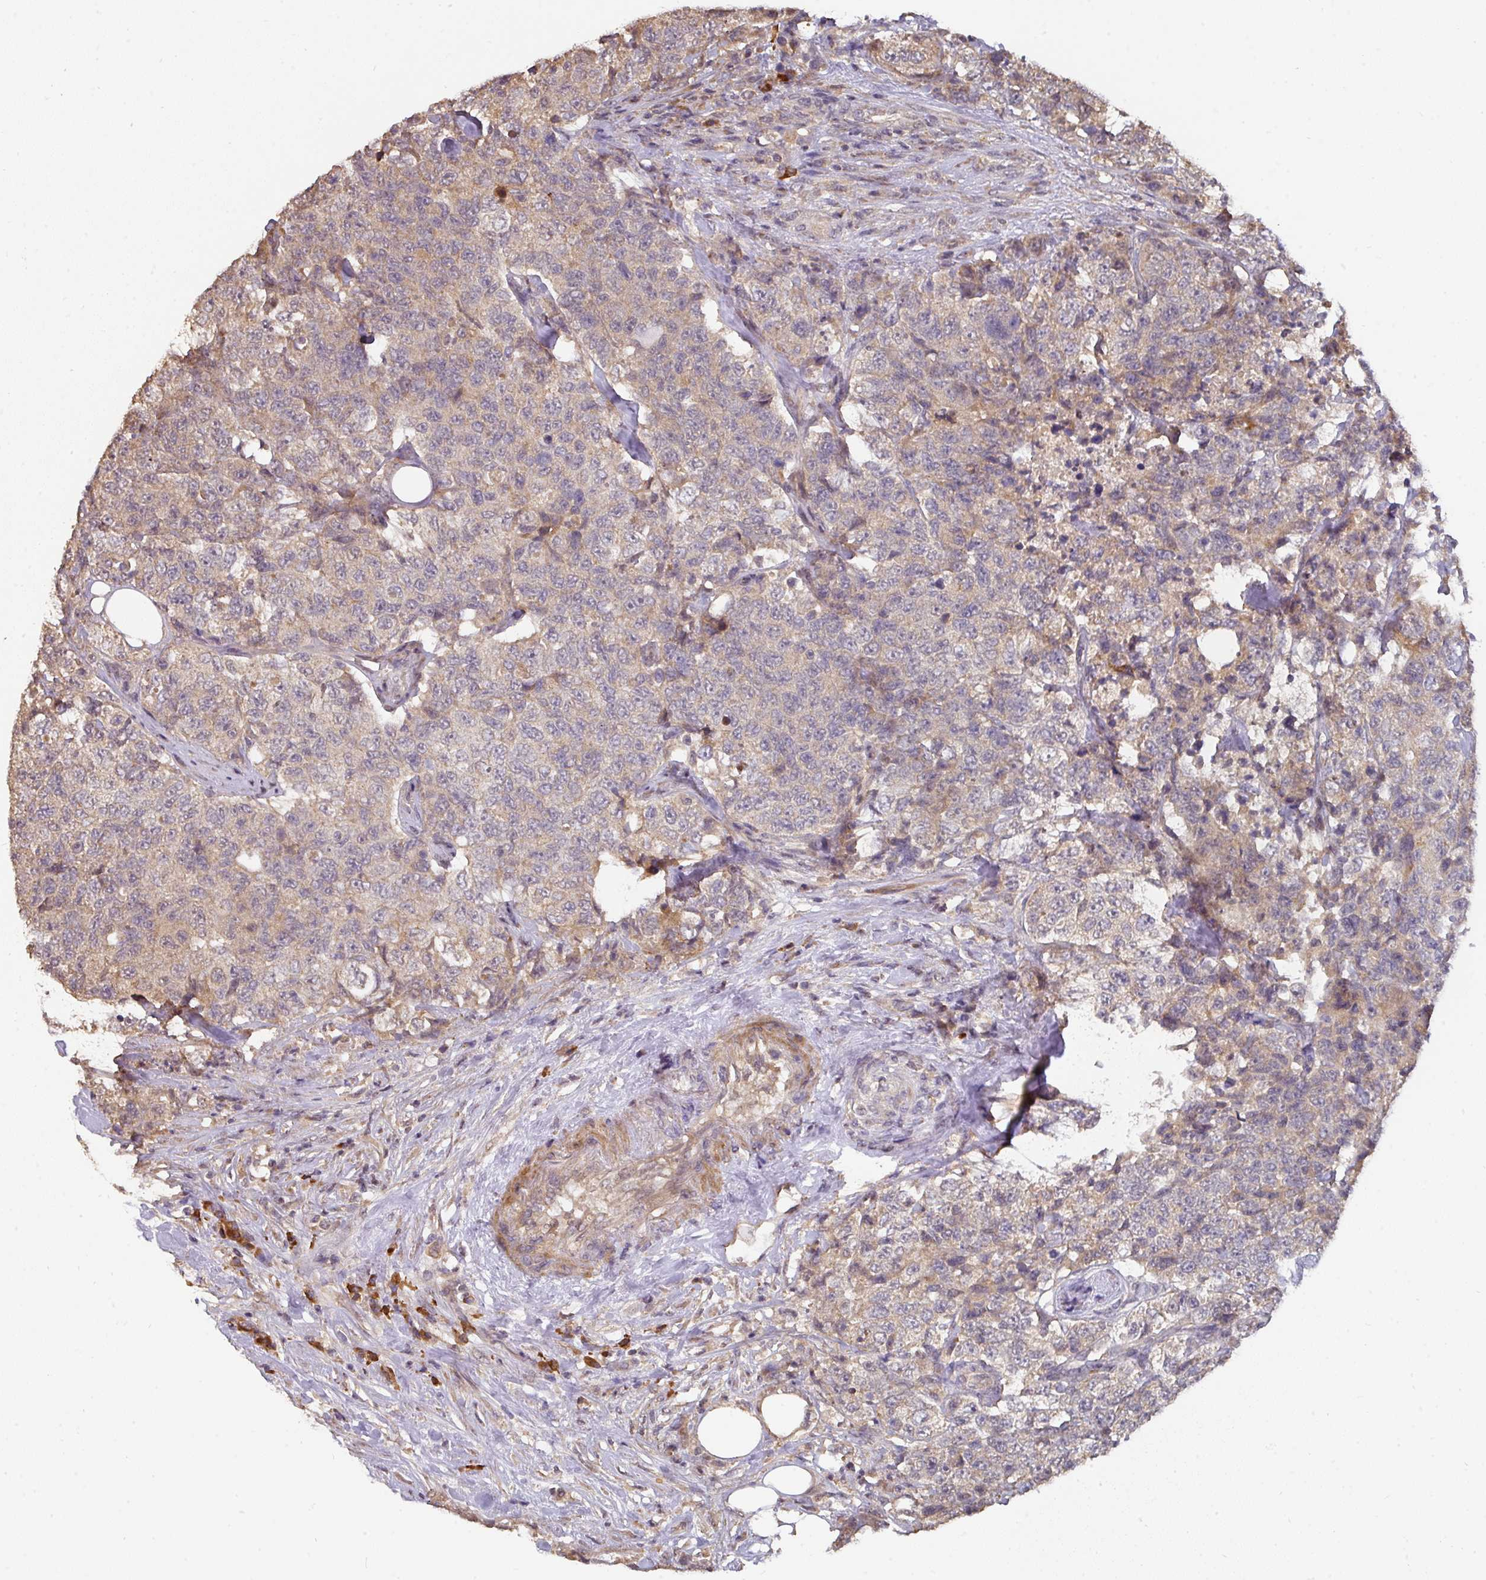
{"staining": {"intensity": "weak", "quantity": "25%-75%", "location": "cytoplasmic/membranous"}, "tissue": "urothelial cancer", "cell_type": "Tumor cells", "image_type": "cancer", "snomed": [{"axis": "morphology", "description": "Urothelial carcinoma, High grade"}, {"axis": "topography", "description": "Urinary bladder"}], "caption": "Protein analysis of high-grade urothelial carcinoma tissue demonstrates weak cytoplasmic/membranous positivity in about 25%-75% of tumor cells. Nuclei are stained in blue.", "gene": "ACVR2B", "patient": {"sex": "female", "age": 78}}